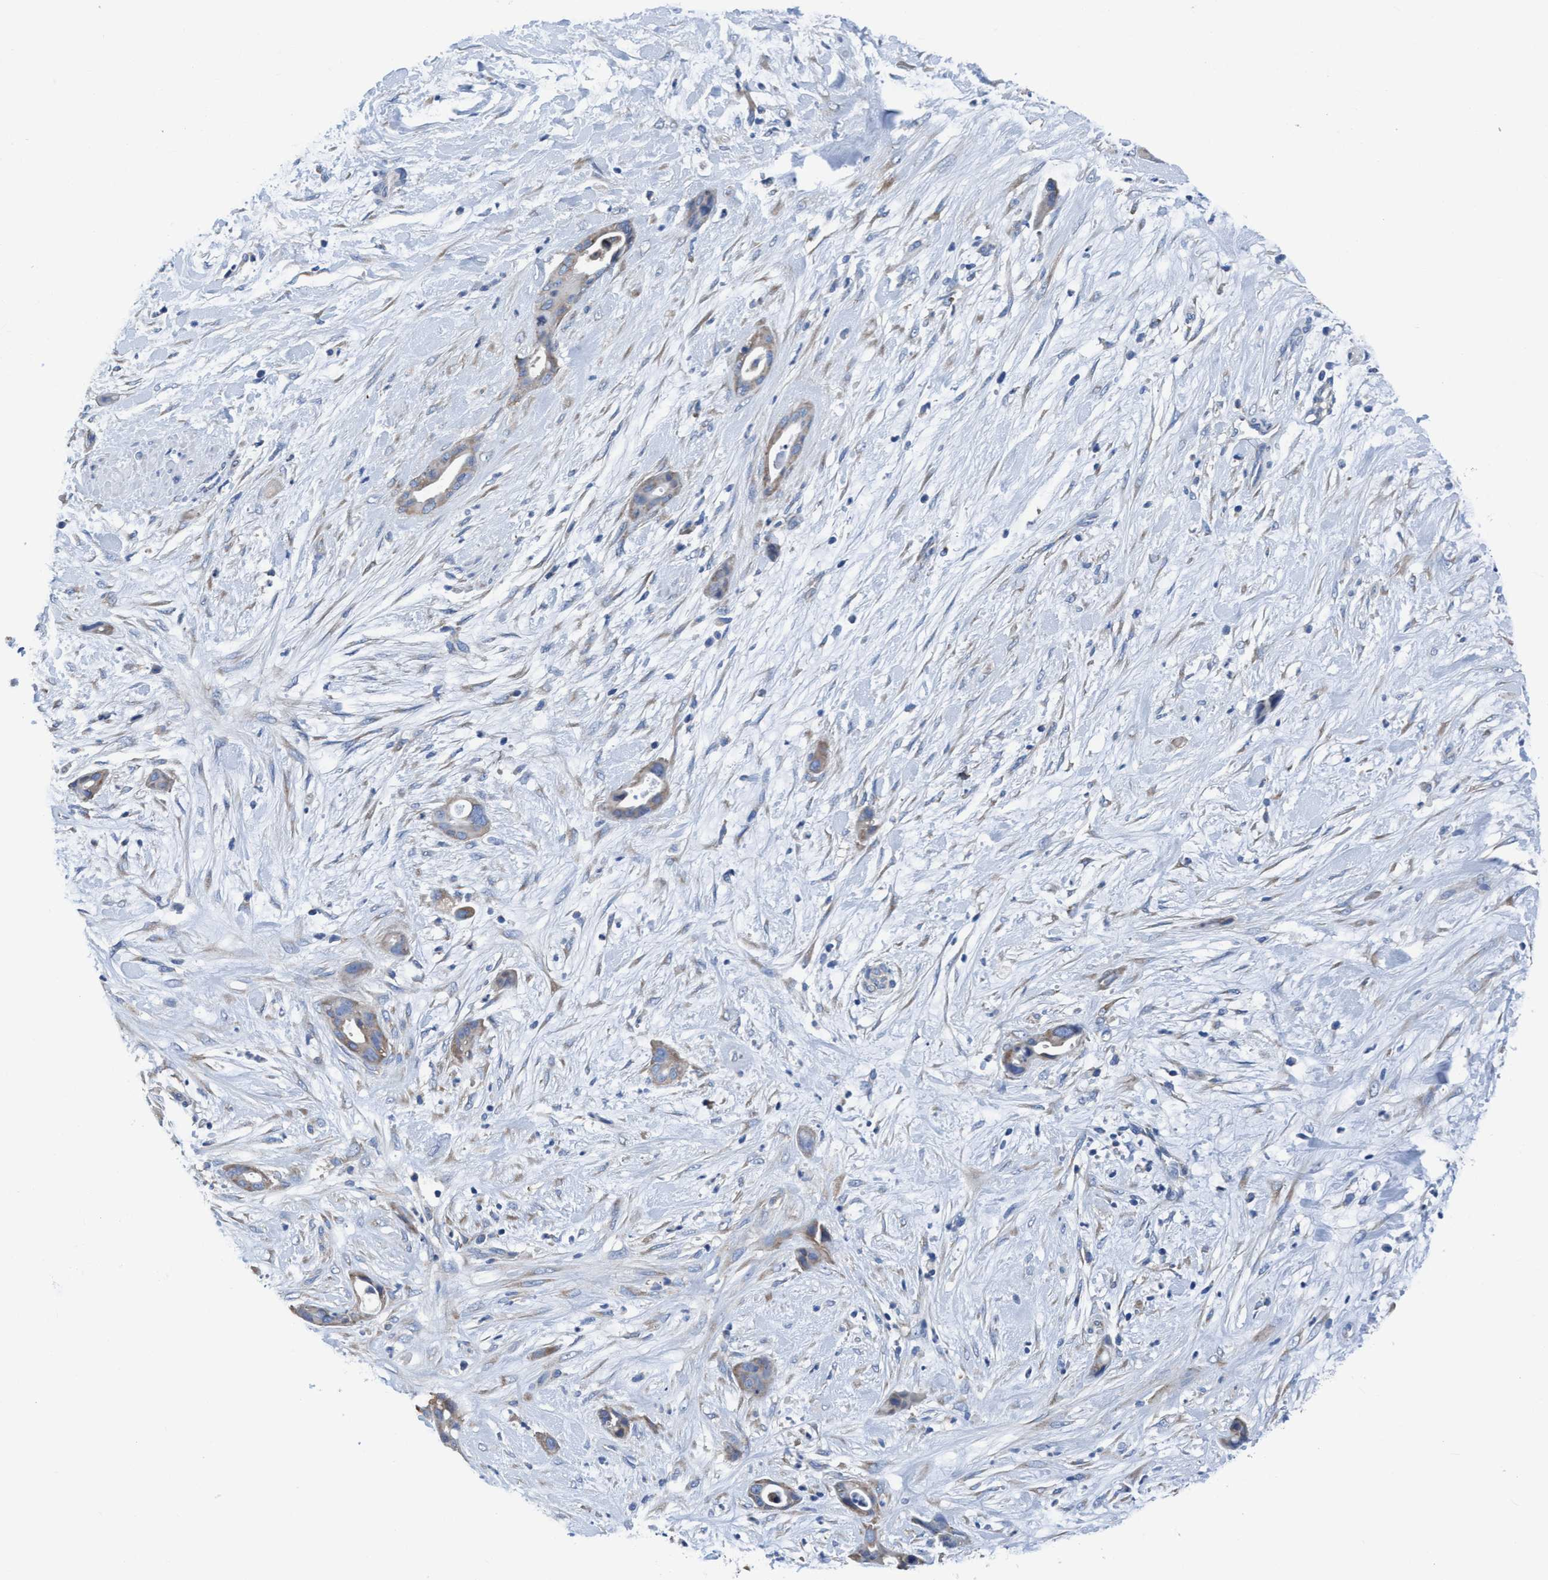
{"staining": {"intensity": "weak", "quantity": ">75%", "location": "cytoplasmic/membranous"}, "tissue": "pancreatic cancer", "cell_type": "Tumor cells", "image_type": "cancer", "snomed": [{"axis": "morphology", "description": "Adenocarcinoma, NOS"}, {"axis": "topography", "description": "Pancreas"}], "caption": "Pancreatic cancer (adenocarcinoma) stained for a protein (brown) shows weak cytoplasmic/membranous positive positivity in approximately >75% of tumor cells.", "gene": "NMT1", "patient": {"sex": "male", "age": 59}}